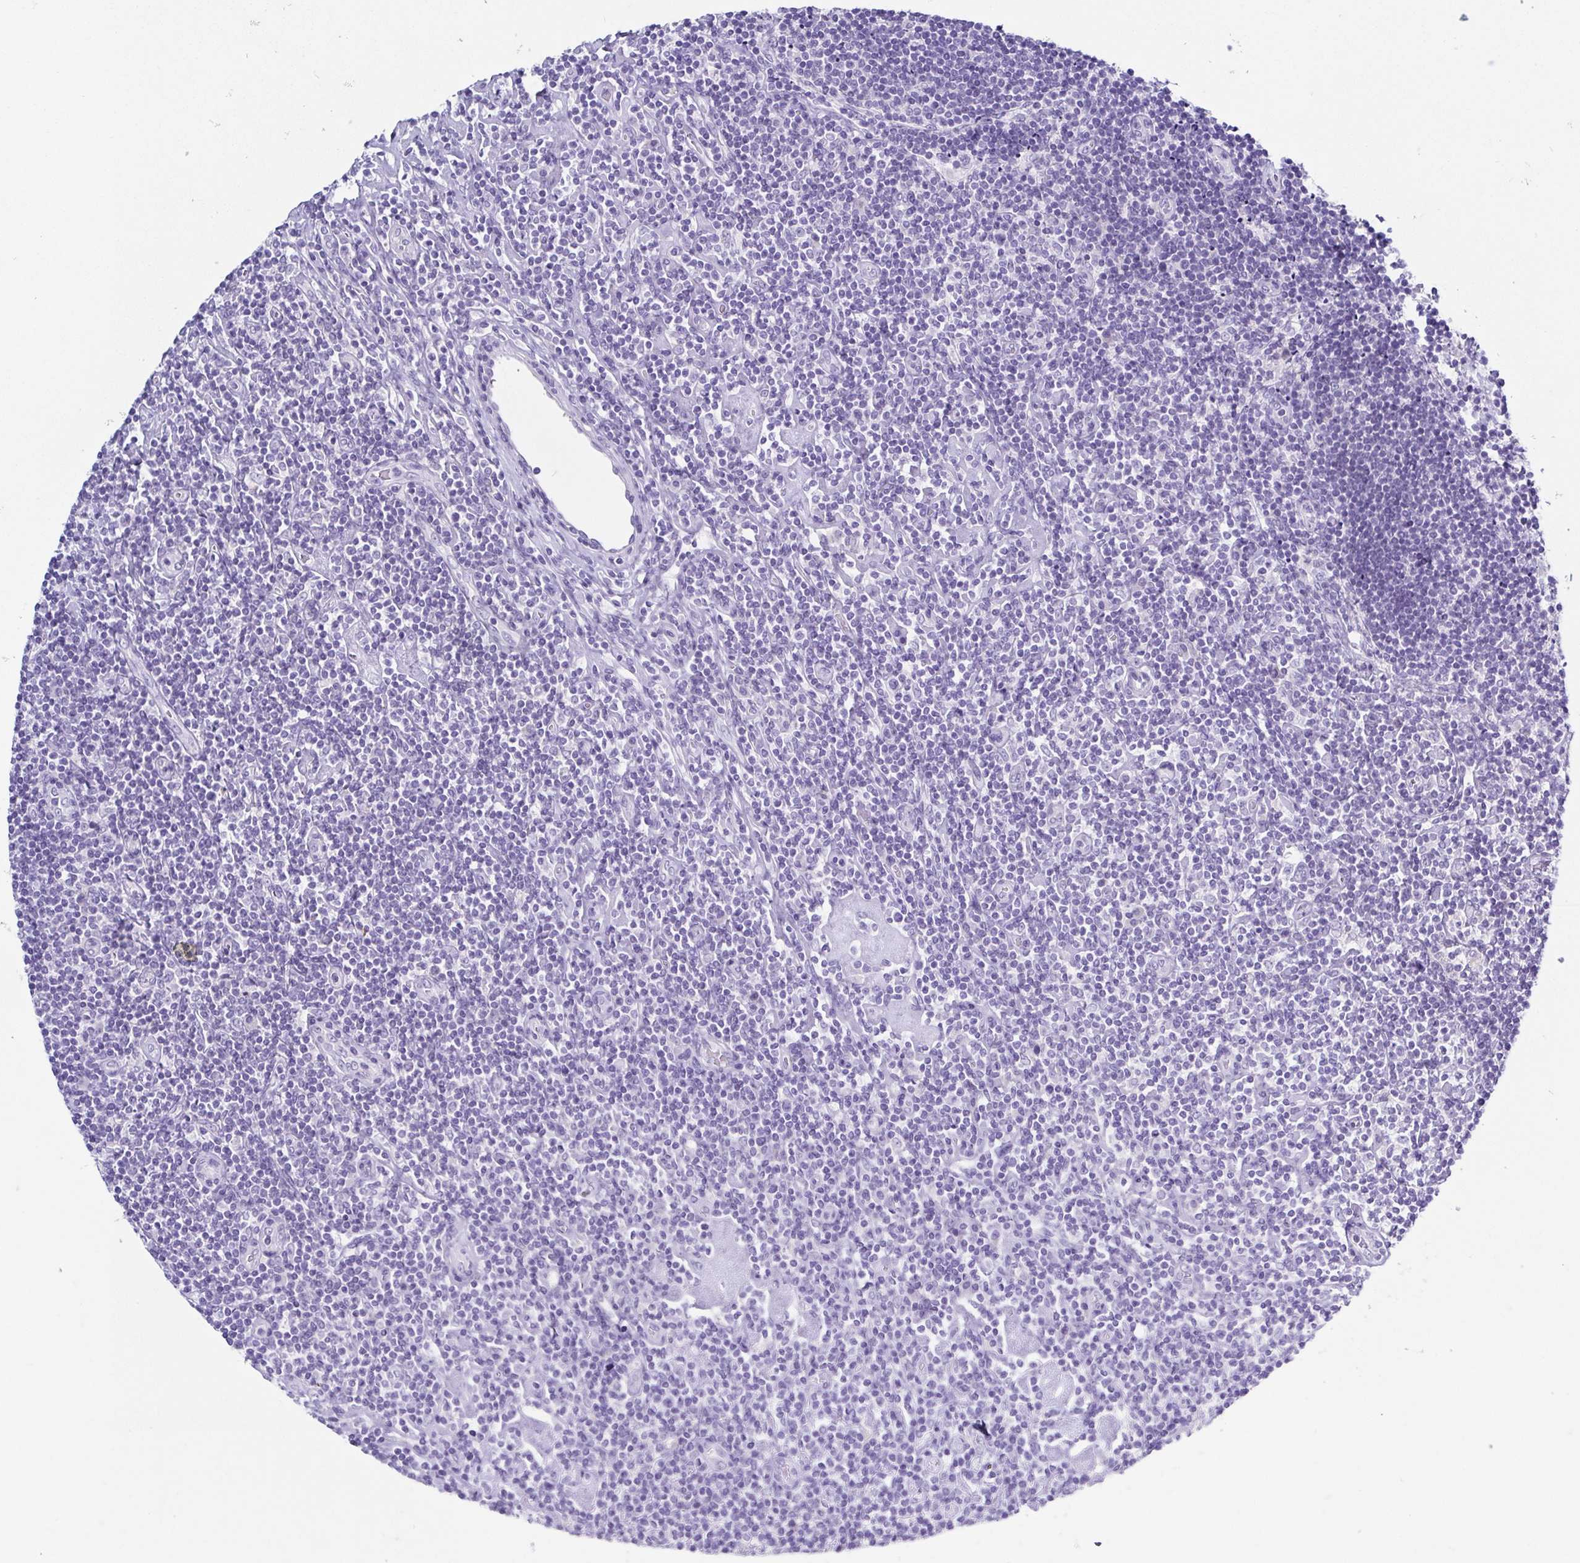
{"staining": {"intensity": "negative", "quantity": "none", "location": "none"}, "tissue": "lymphoma", "cell_type": "Tumor cells", "image_type": "cancer", "snomed": [{"axis": "morphology", "description": "Hodgkin's disease, NOS"}, {"axis": "topography", "description": "Lymph node"}], "caption": "A micrograph of Hodgkin's disease stained for a protein displays no brown staining in tumor cells.", "gene": "RDH11", "patient": {"sex": "male", "age": 40}}